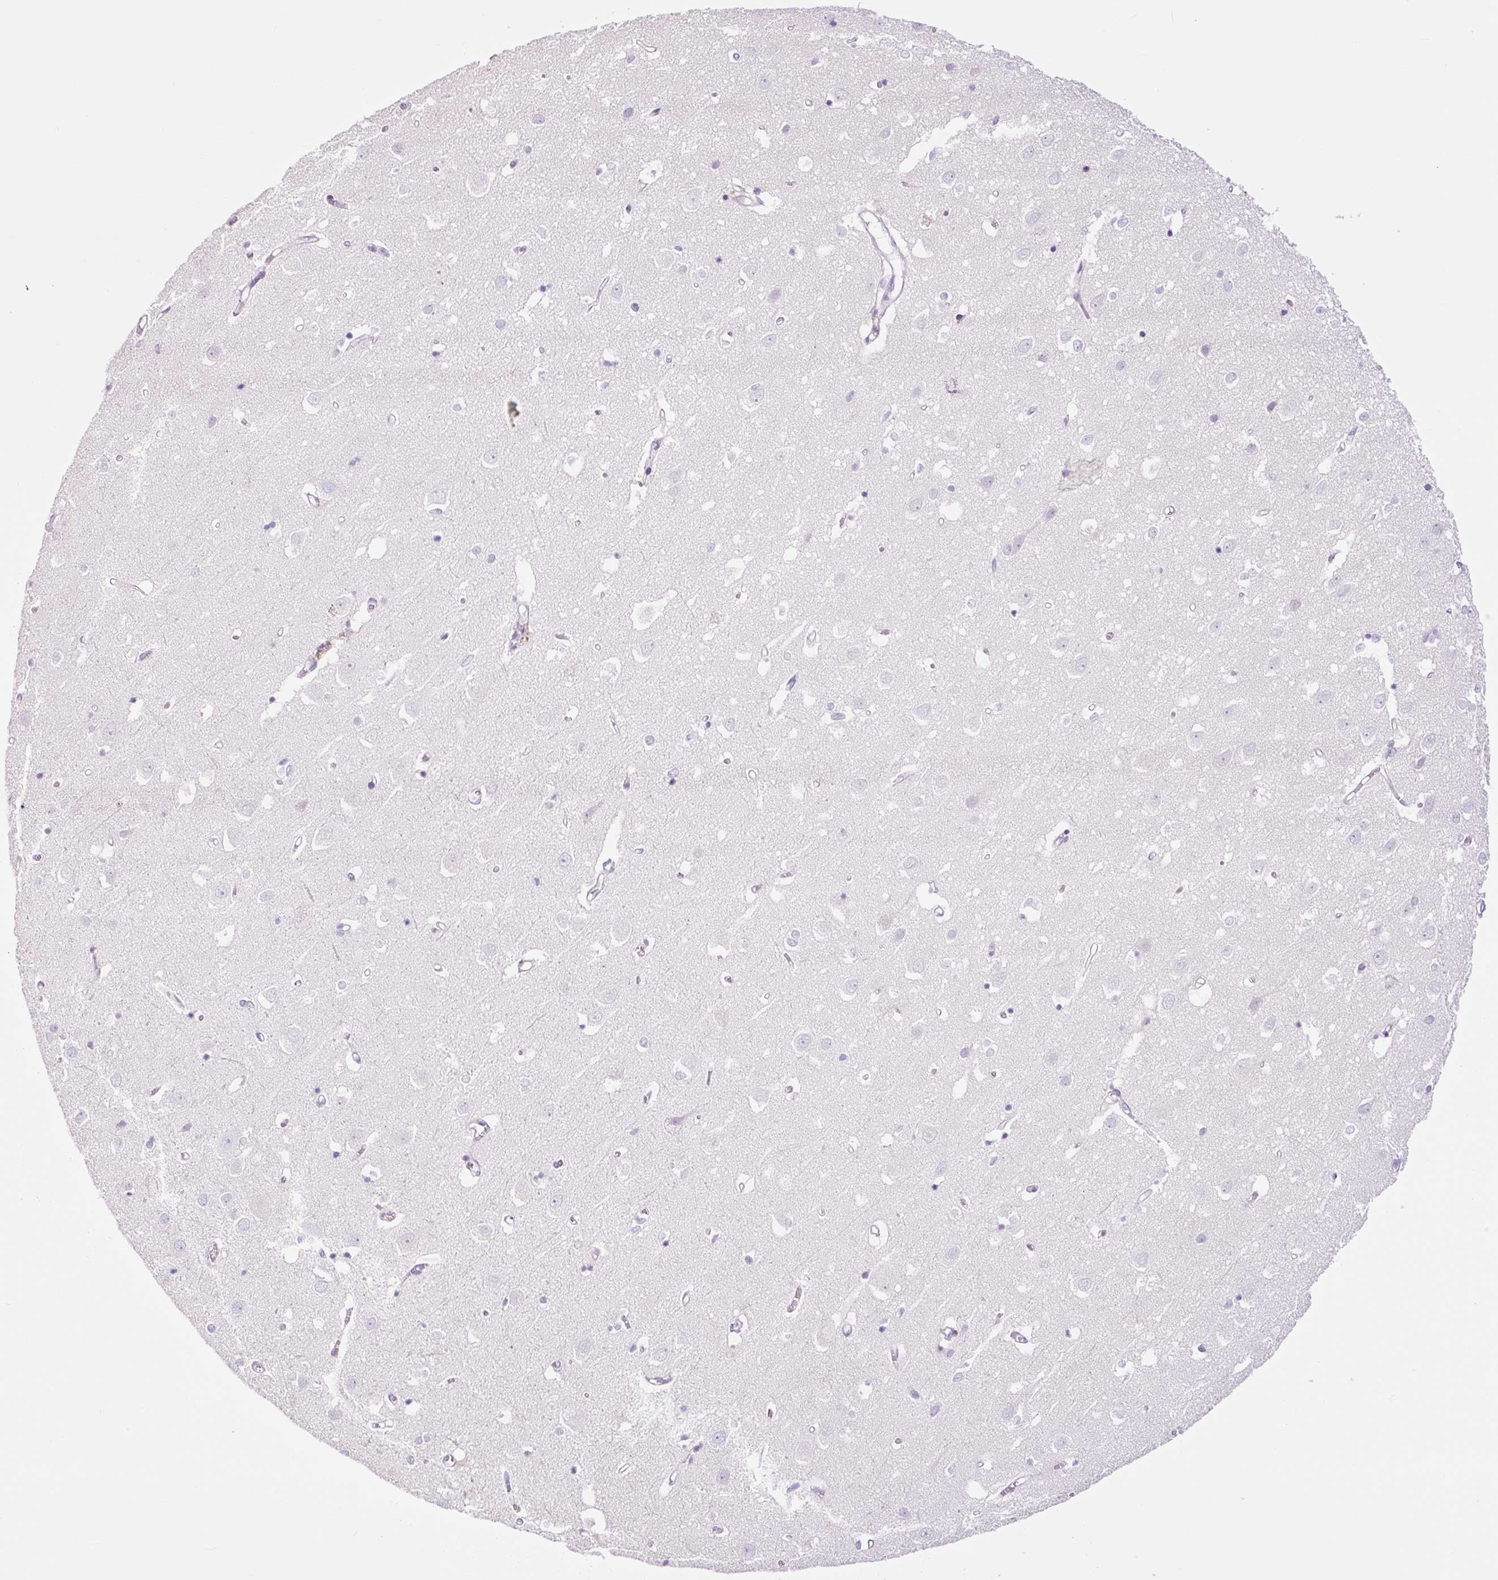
{"staining": {"intensity": "negative", "quantity": "none", "location": "none"}, "tissue": "cerebral cortex", "cell_type": "Endothelial cells", "image_type": "normal", "snomed": [{"axis": "morphology", "description": "Normal tissue, NOS"}, {"axis": "topography", "description": "Cerebral cortex"}], "caption": "A high-resolution histopathology image shows immunohistochemistry staining of normal cerebral cortex, which shows no significant staining in endothelial cells.", "gene": "RNF212B", "patient": {"sex": "male", "age": 70}}